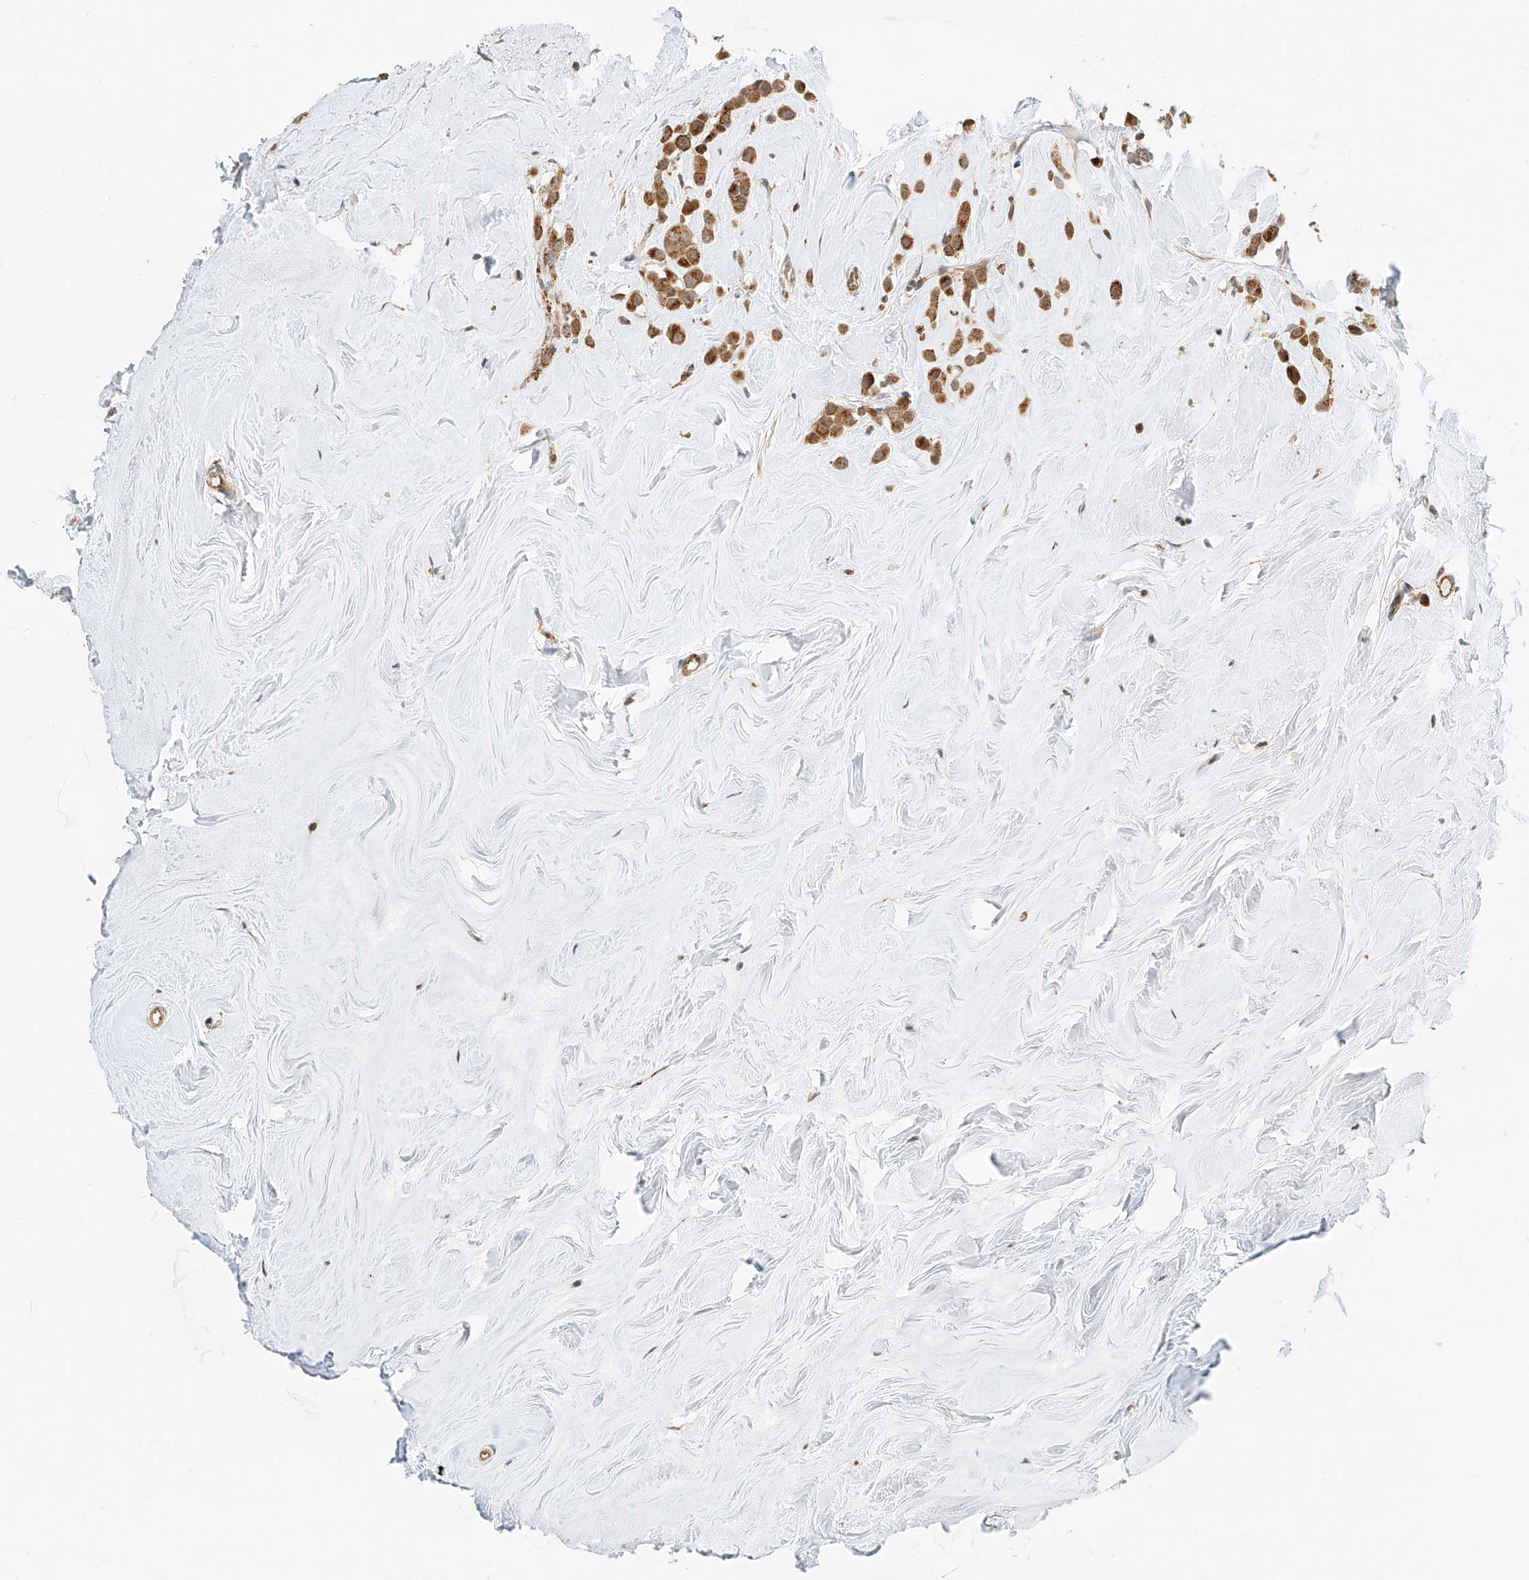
{"staining": {"intensity": "strong", "quantity": ">75%", "location": "cytoplasmic/membranous"}, "tissue": "breast cancer", "cell_type": "Tumor cells", "image_type": "cancer", "snomed": [{"axis": "morphology", "description": "Lobular carcinoma"}, {"axis": "topography", "description": "Breast"}], "caption": "Breast cancer (lobular carcinoma) was stained to show a protein in brown. There is high levels of strong cytoplasmic/membranous positivity in about >75% of tumor cells.", "gene": "CPAMD8", "patient": {"sex": "female", "age": 47}}